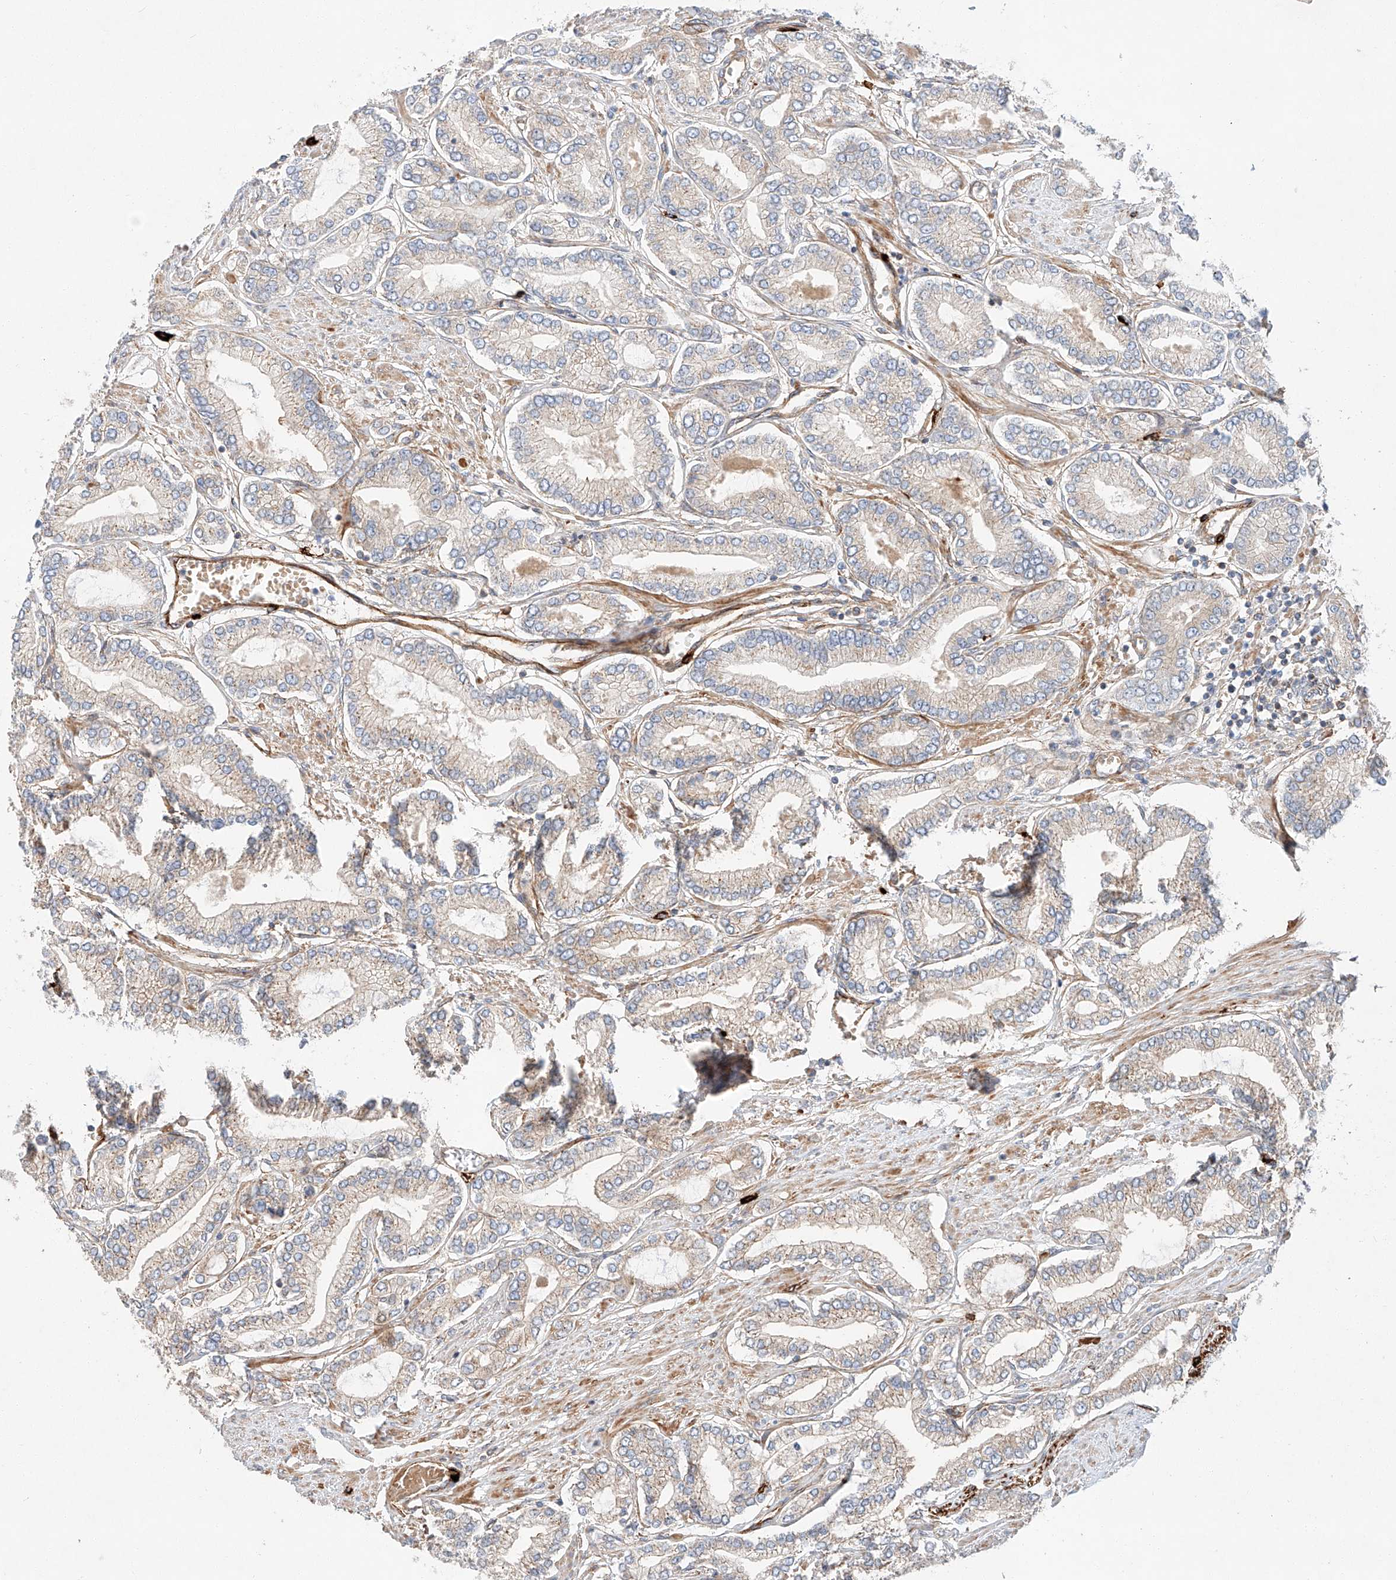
{"staining": {"intensity": "weak", "quantity": "<25%", "location": "cytoplasmic/membranous"}, "tissue": "prostate cancer", "cell_type": "Tumor cells", "image_type": "cancer", "snomed": [{"axis": "morphology", "description": "Adenocarcinoma, Low grade"}, {"axis": "topography", "description": "Prostate"}], "caption": "Prostate cancer (low-grade adenocarcinoma) was stained to show a protein in brown. There is no significant positivity in tumor cells. (Immunohistochemistry (ihc), brightfield microscopy, high magnification).", "gene": "MINDY4", "patient": {"sex": "male", "age": 63}}